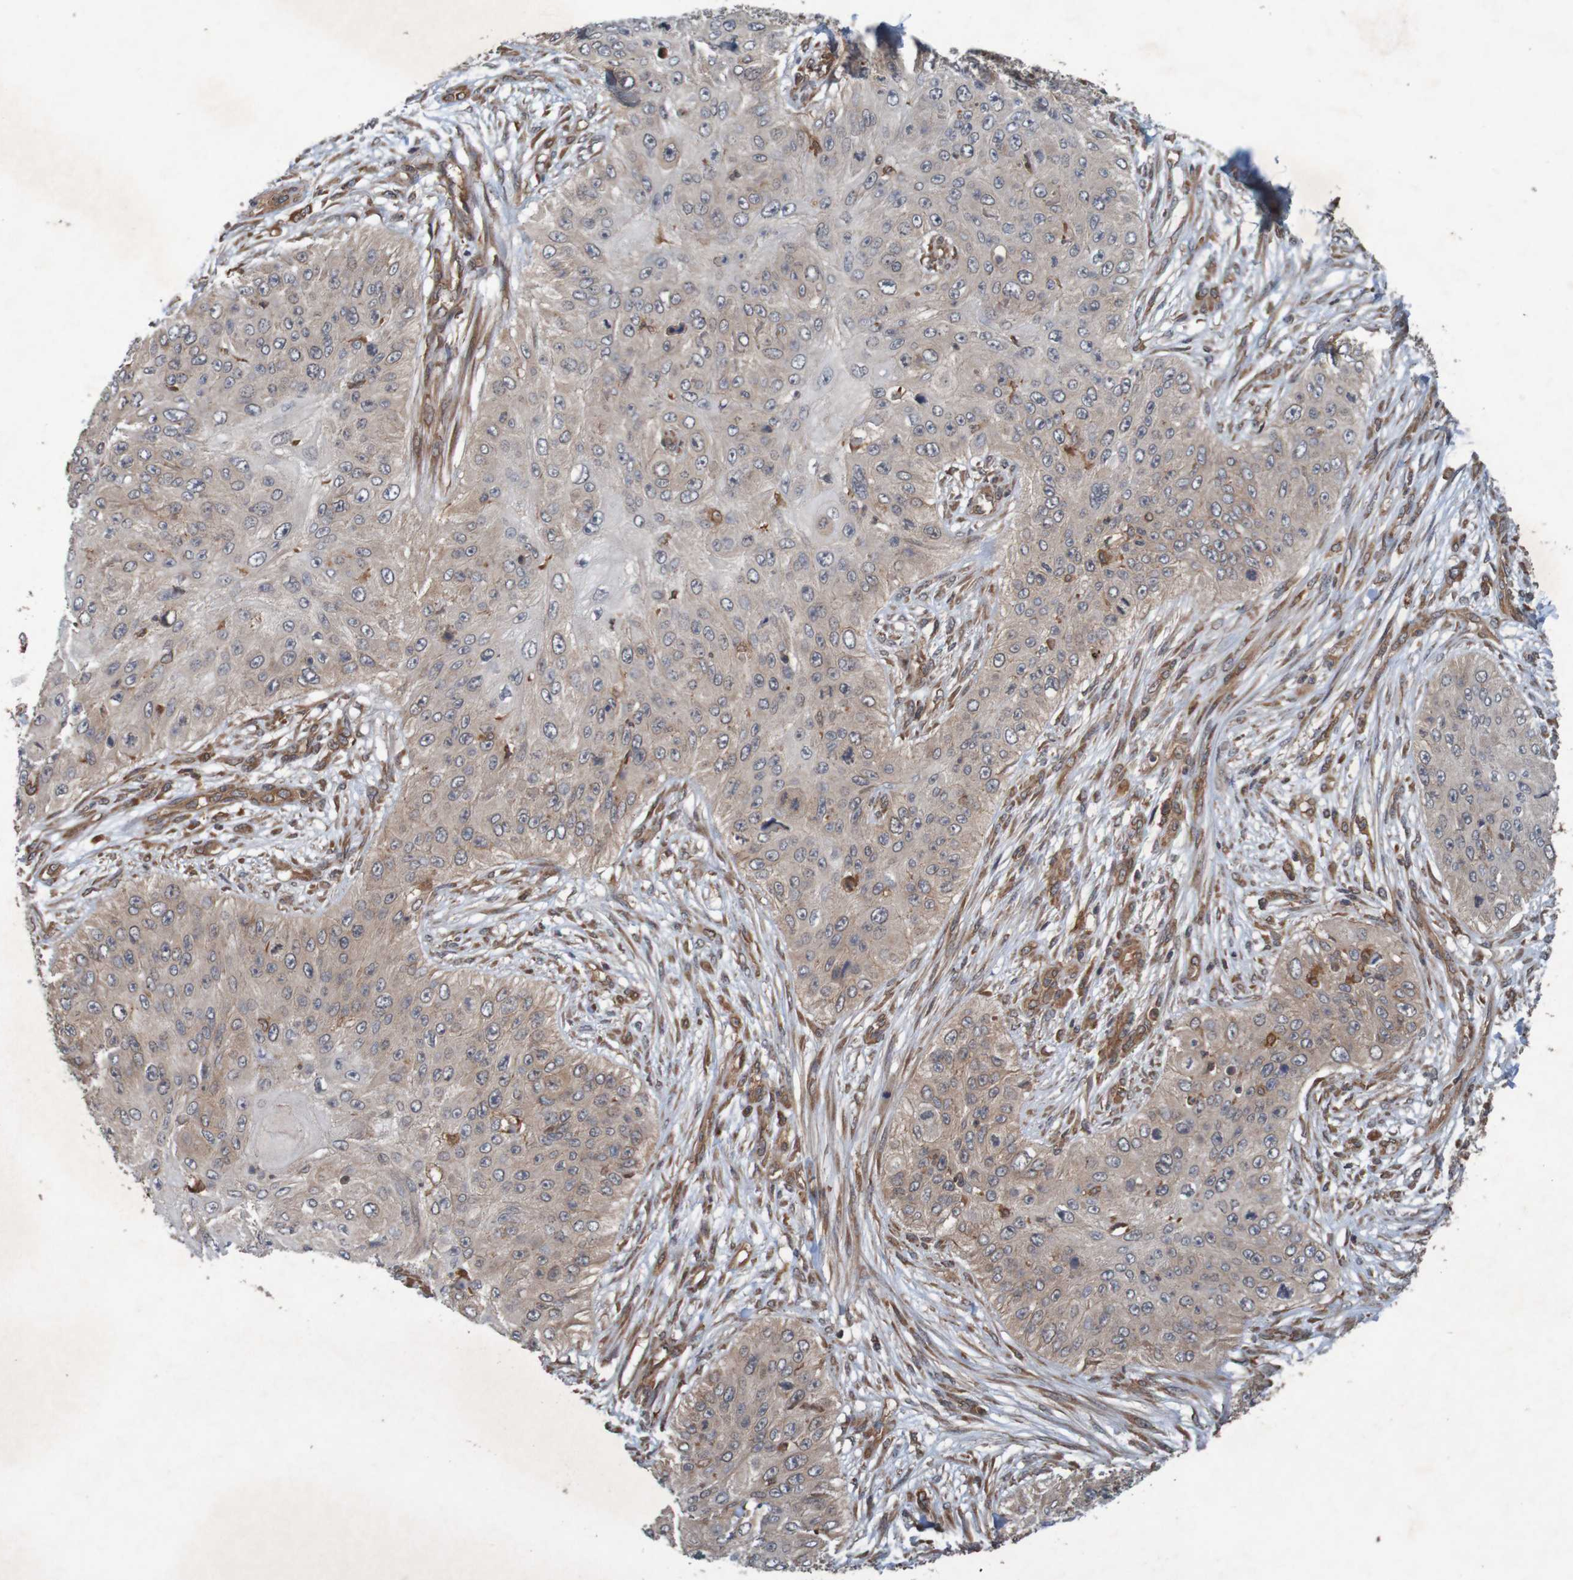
{"staining": {"intensity": "negative", "quantity": "none", "location": "none"}, "tissue": "skin cancer", "cell_type": "Tumor cells", "image_type": "cancer", "snomed": [{"axis": "morphology", "description": "Squamous cell carcinoma, NOS"}, {"axis": "topography", "description": "Skin"}], "caption": "Protein analysis of squamous cell carcinoma (skin) reveals no significant positivity in tumor cells. Nuclei are stained in blue.", "gene": "ARHGEF11", "patient": {"sex": "female", "age": 80}}